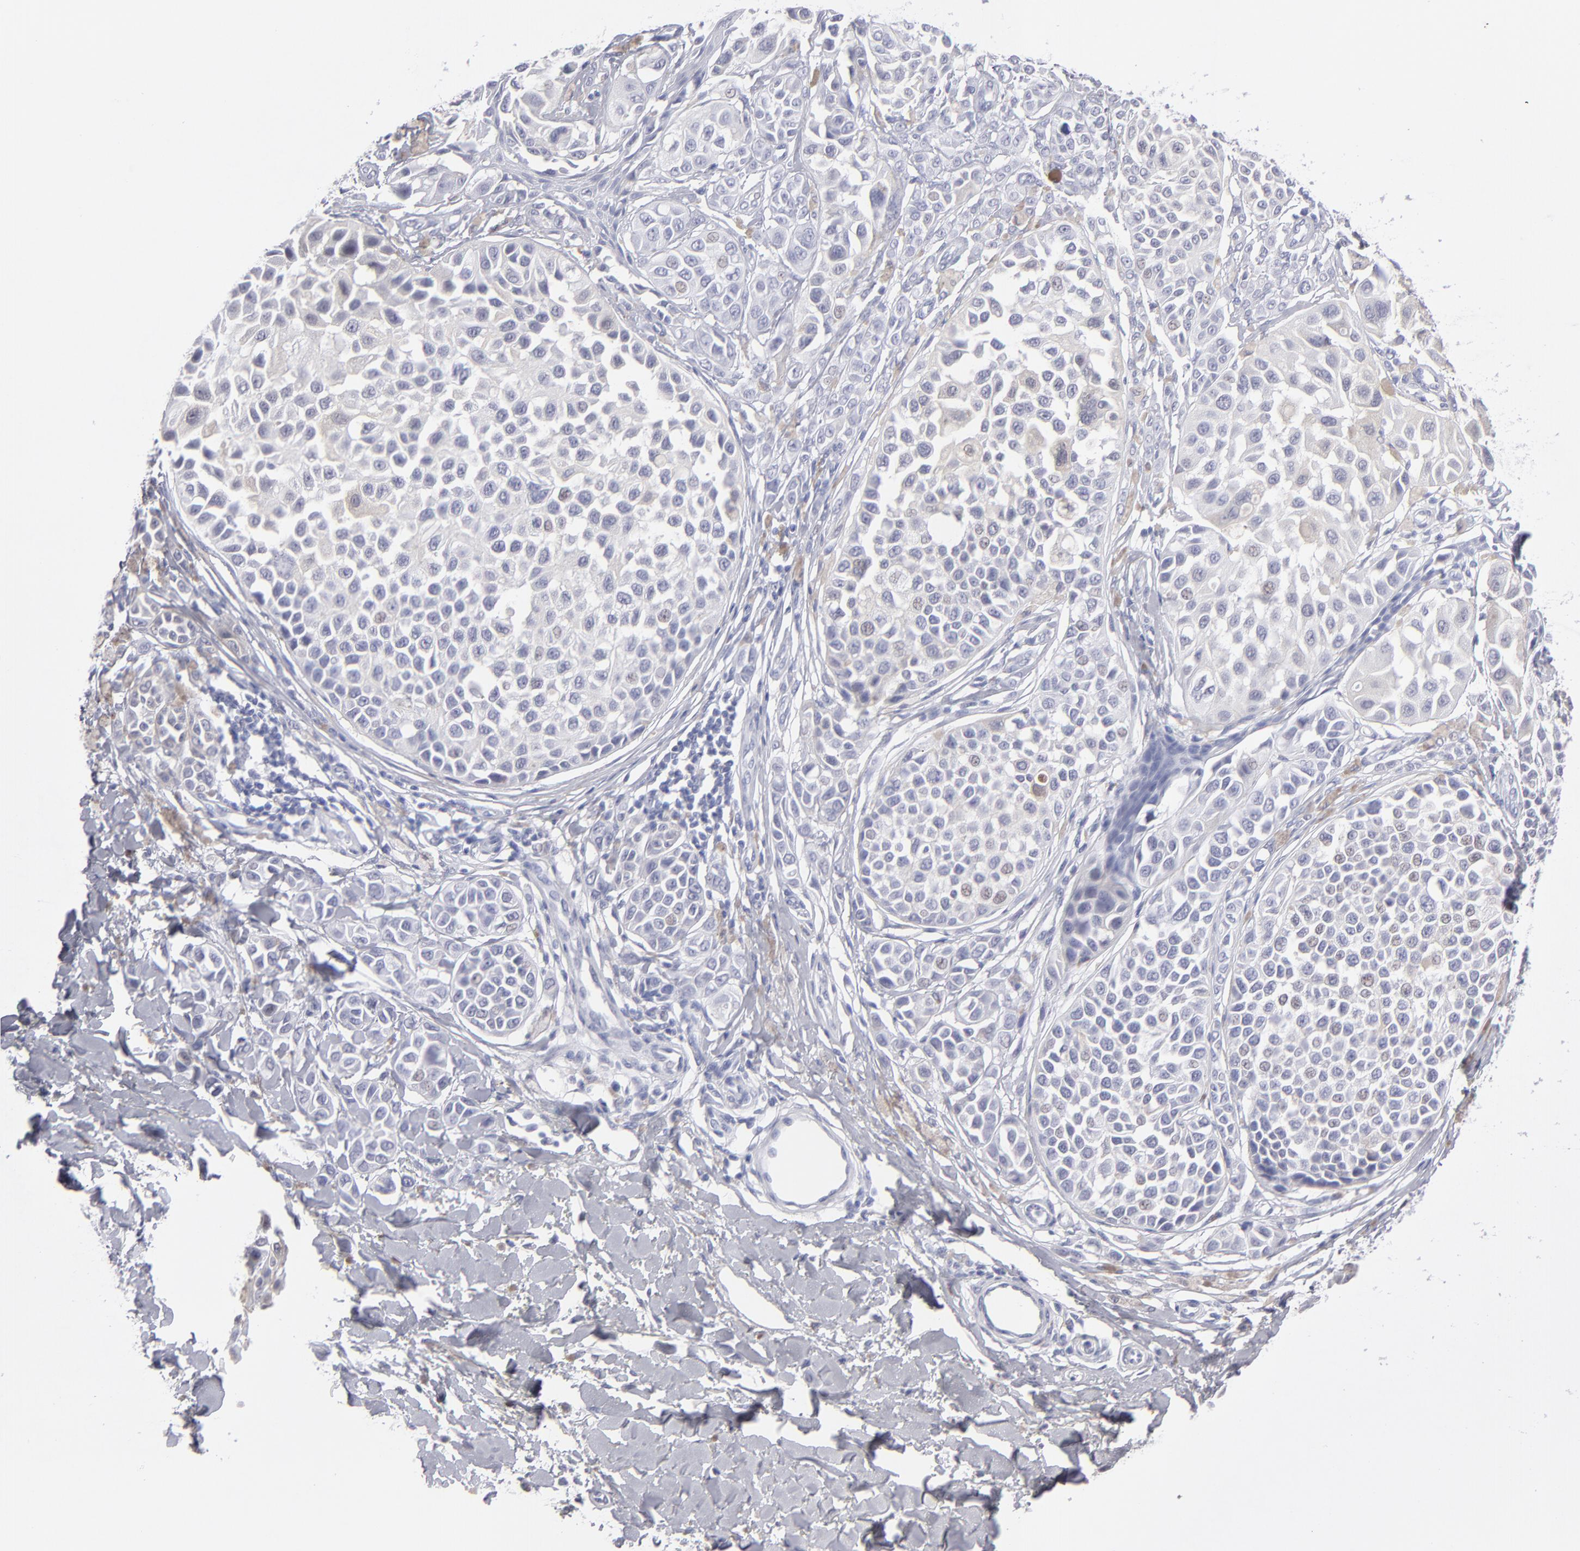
{"staining": {"intensity": "negative", "quantity": "none", "location": "none"}, "tissue": "melanoma", "cell_type": "Tumor cells", "image_type": "cancer", "snomed": [{"axis": "morphology", "description": "Malignant melanoma, NOS"}, {"axis": "topography", "description": "Skin"}], "caption": "Immunohistochemistry image of melanoma stained for a protein (brown), which exhibits no expression in tumor cells. Brightfield microscopy of immunohistochemistry stained with DAB (brown) and hematoxylin (blue), captured at high magnification.", "gene": "ALDOB", "patient": {"sex": "female", "age": 38}}